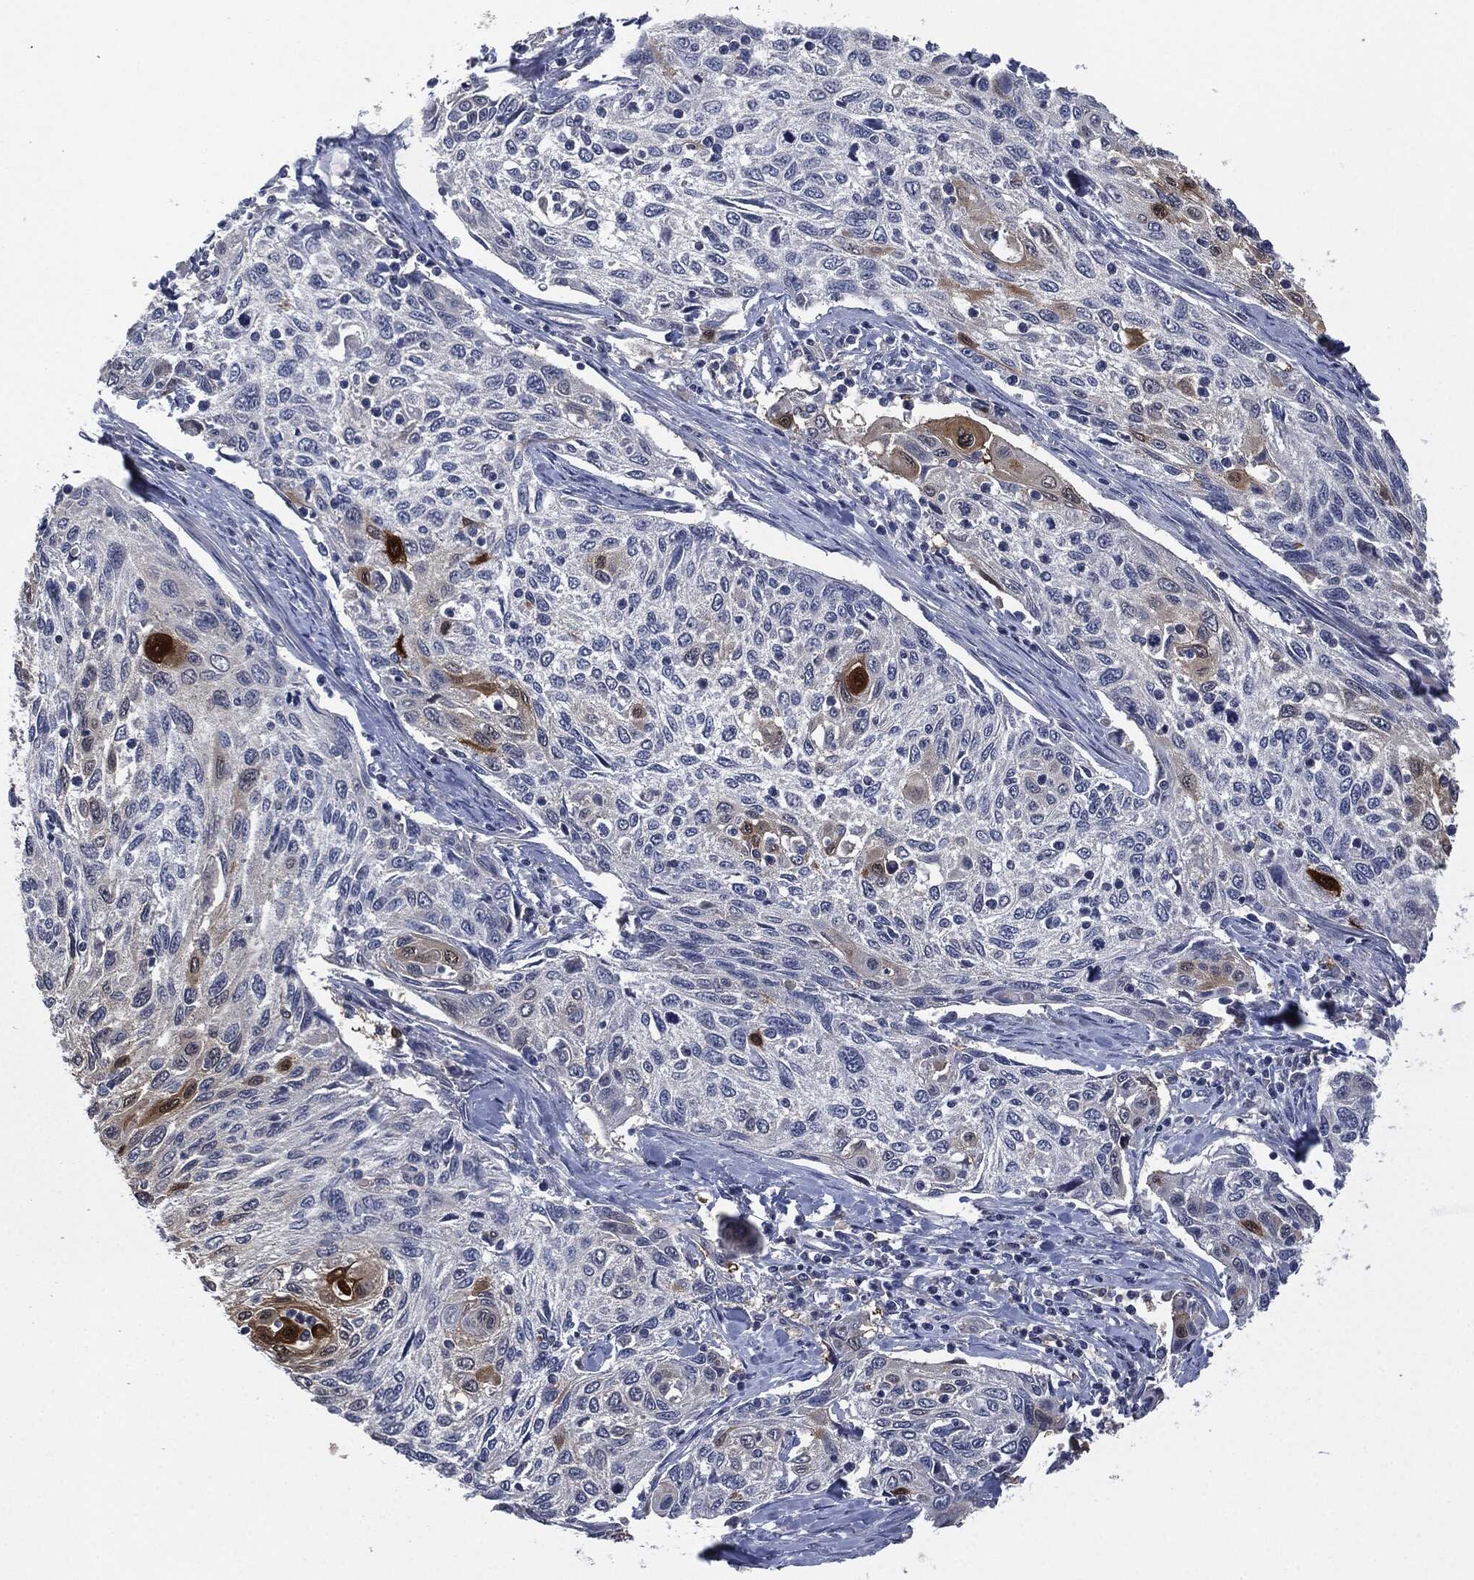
{"staining": {"intensity": "strong", "quantity": "<25%", "location": "cytoplasmic/membranous,nuclear"}, "tissue": "cervical cancer", "cell_type": "Tumor cells", "image_type": "cancer", "snomed": [{"axis": "morphology", "description": "Squamous cell carcinoma, NOS"}, {"axis": "topography", "description": "Cervix"}], "caption": "Tumor cells exhibit strong cytoplasmic/membranous and nuclear expression in approximately <25% of cells in squamous cell carcinoma (cervical). (DAB IHC, brown staining for protein, blue staining for nuclei).", "gene": "IL1RN", "patient": {"sex": "female", "age": 70}}